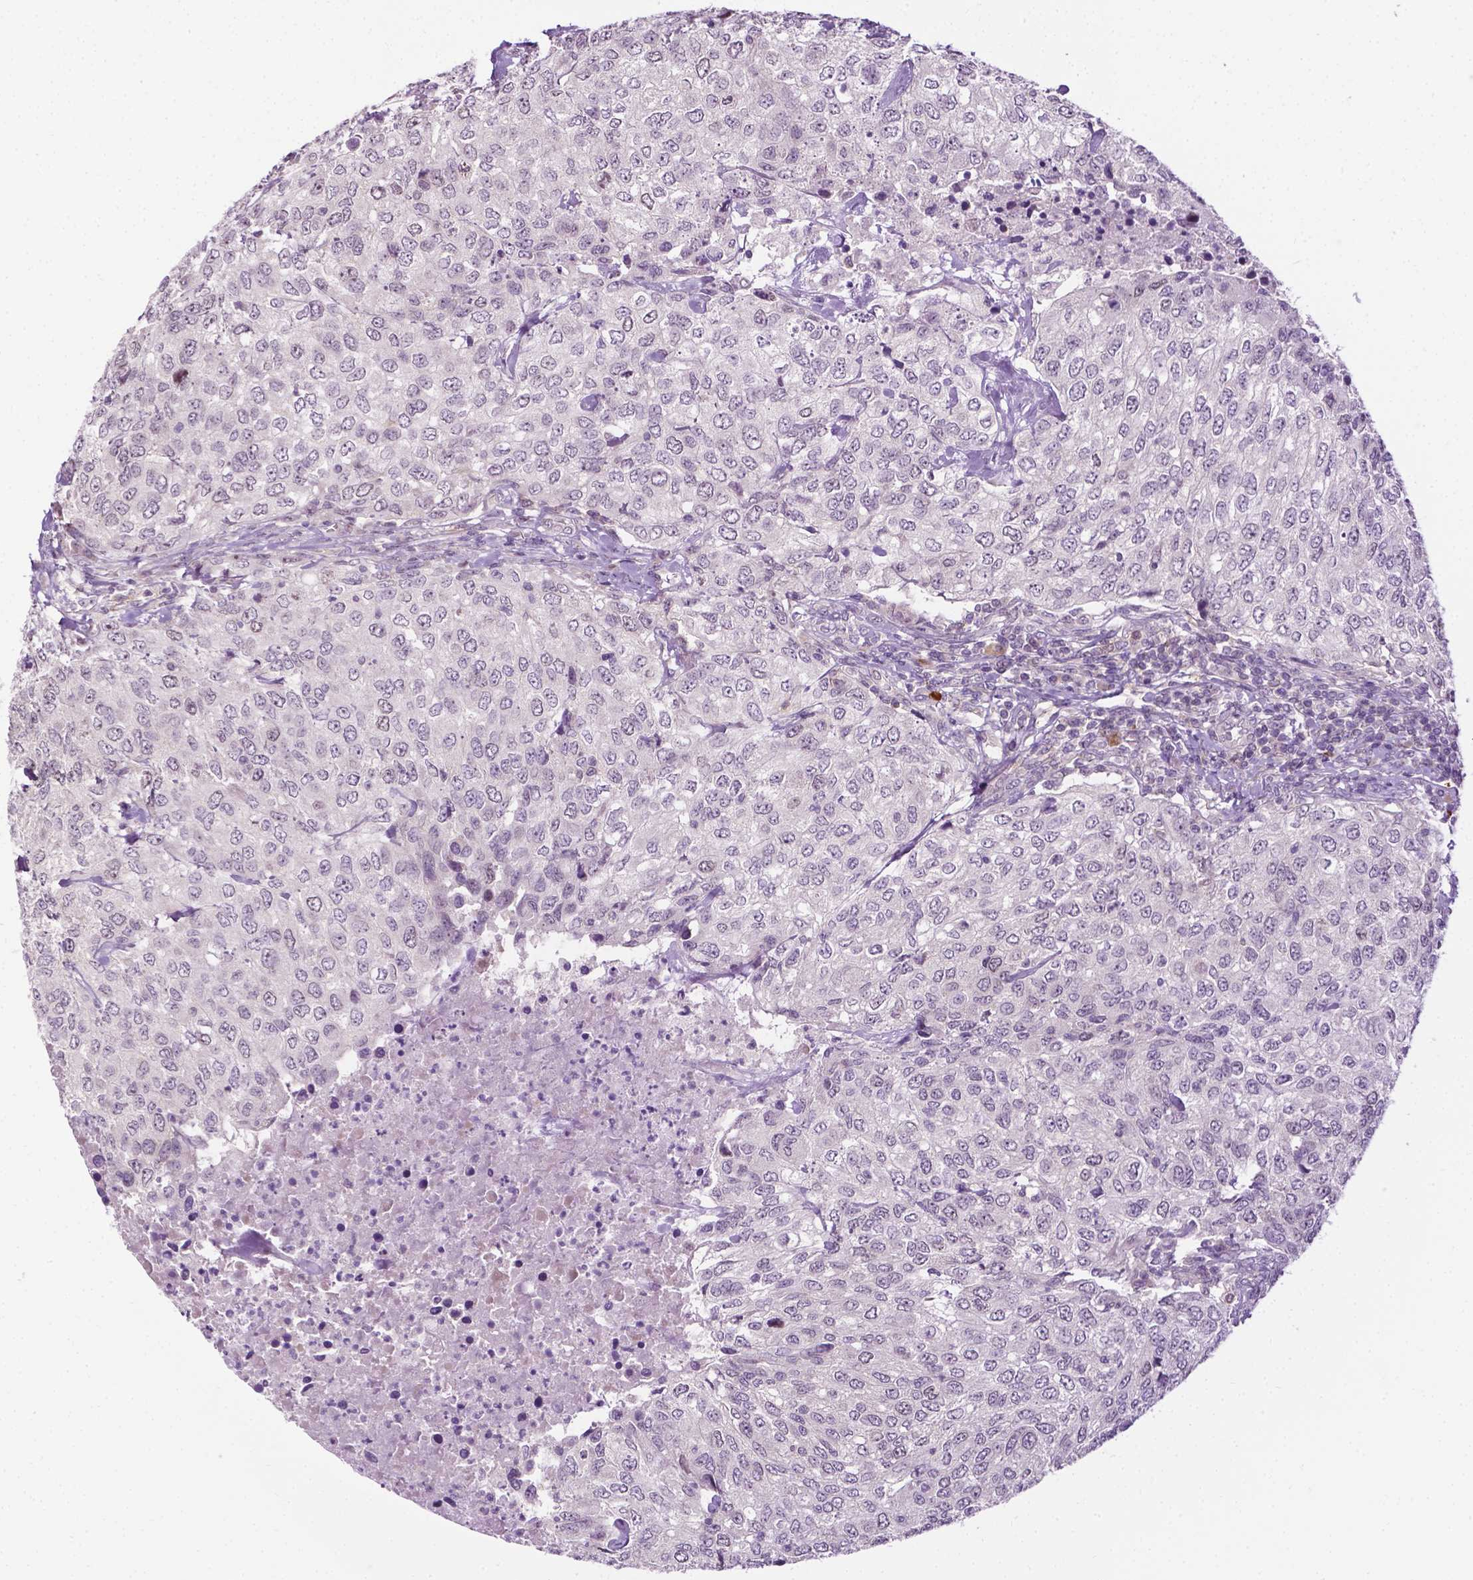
{"staining": {"intensity": "negative", "quantity": "none", "location": "none"}, "tissue": "urothelial cancer", "cell_type": "Tumor cells", "image_type": "cancer", "snomed": [{"axis": "morphology", "description": "Urothelial carcinoma, High grade"}, {"axis": "topography", "description": "Urinary bladder"}], "caption": "Immunohistochemical staining of urothelial cancer demonstrates no significant staining in tumor cells.", "gene": "DENND4A", "patient": {"sex": "female", "age": 78}}